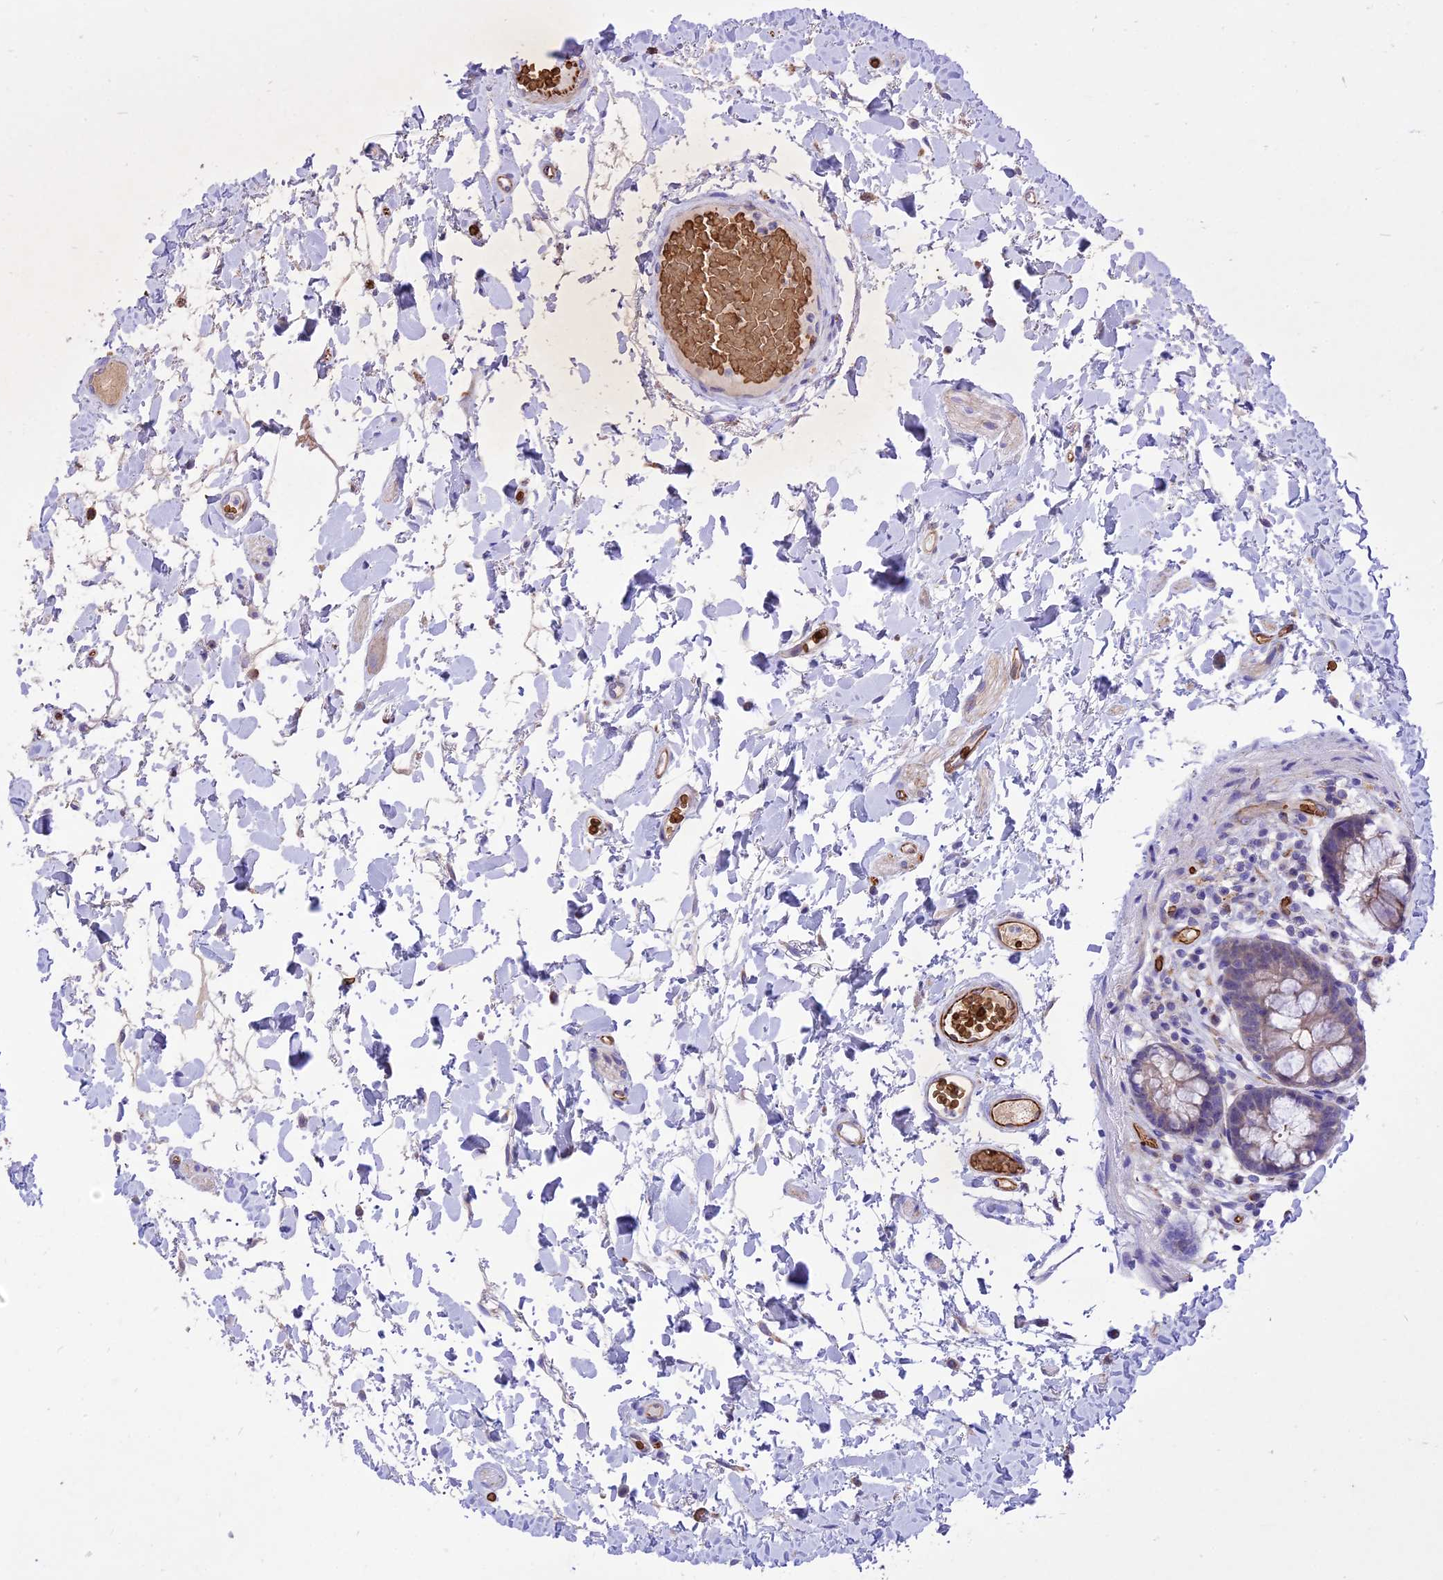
{"staining": {"intensity": "strong", "quantity": "25%-75%", "location": "cytoplasmic/membranous"}, "tissue": "colon", "cell_type": "Endothelial cells", "image_type": "normal", "snomed": [{"axis": "morphology", "description": "Normal tissue, NOS"}, {"axis": "topography", "description": "Colon"}], "caption": "Protein expression analysis of normal human colon reveals strong cytoplasmic/membranous positivity in approximately 25%-75% of endothelial cells. Nuclei are stained in blue.", "gene": "TTC4", "patient": {"sex": "male", "age": 84}}